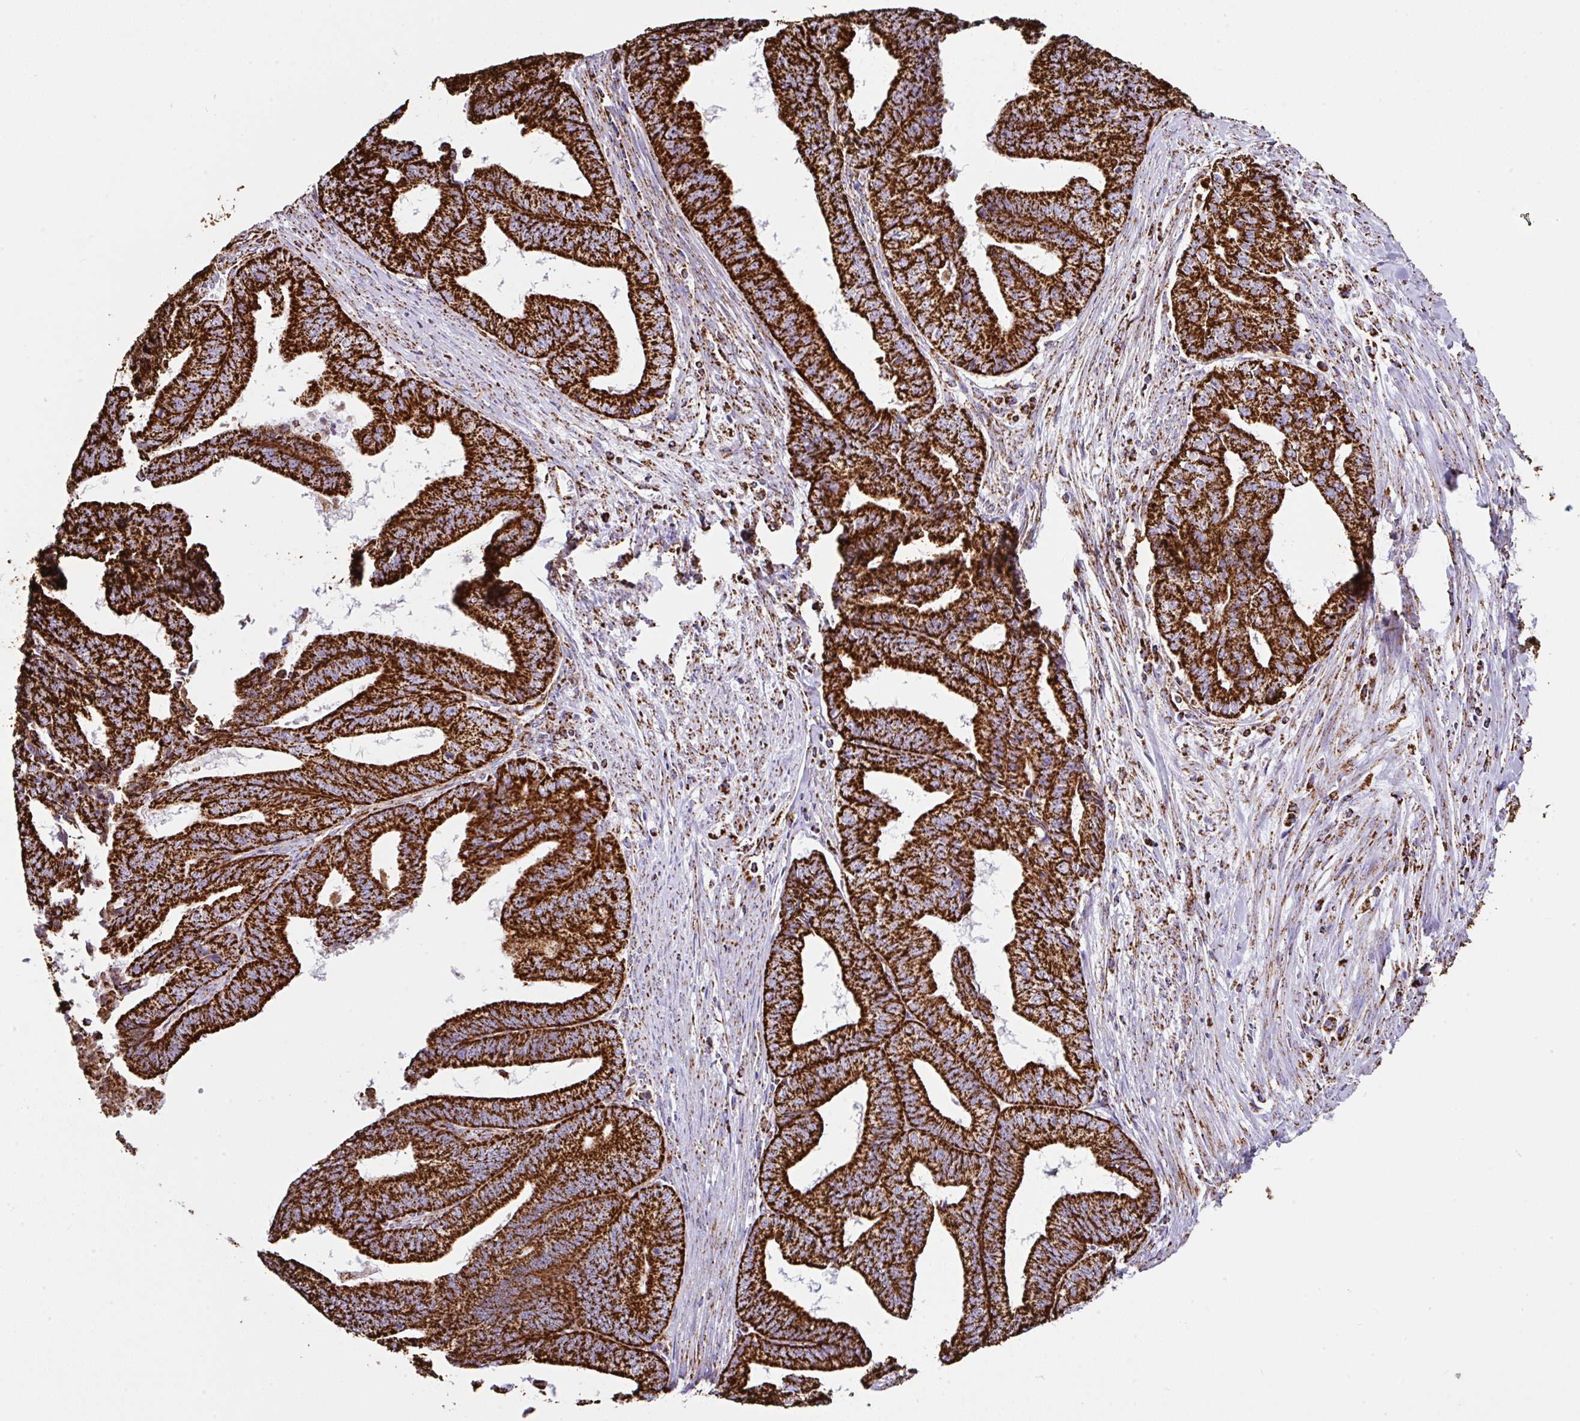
{"staining": {"intensity": "strong", "quantity": ">75%", "location": "cytoplasmic/membranous"}, "tissue": "endometrial cancer", "cell_type": "Tumor cells", "image_type": "cancer", "snomed": [{"axis": "morphology", "description": "Adenocarcinoma, NOS"}, {"axis": "topography", "description": "Endometrium"}], "caption": "This is a photomicrograph of immunohistochemistry (IHC) staining of adenocarcinoma (endometrial), which shows strong expression in the cytoplasmic/membranous of tumor cells.", "gene": "ANKRD33B", "patient": {"sex": "female", "age": 65}}